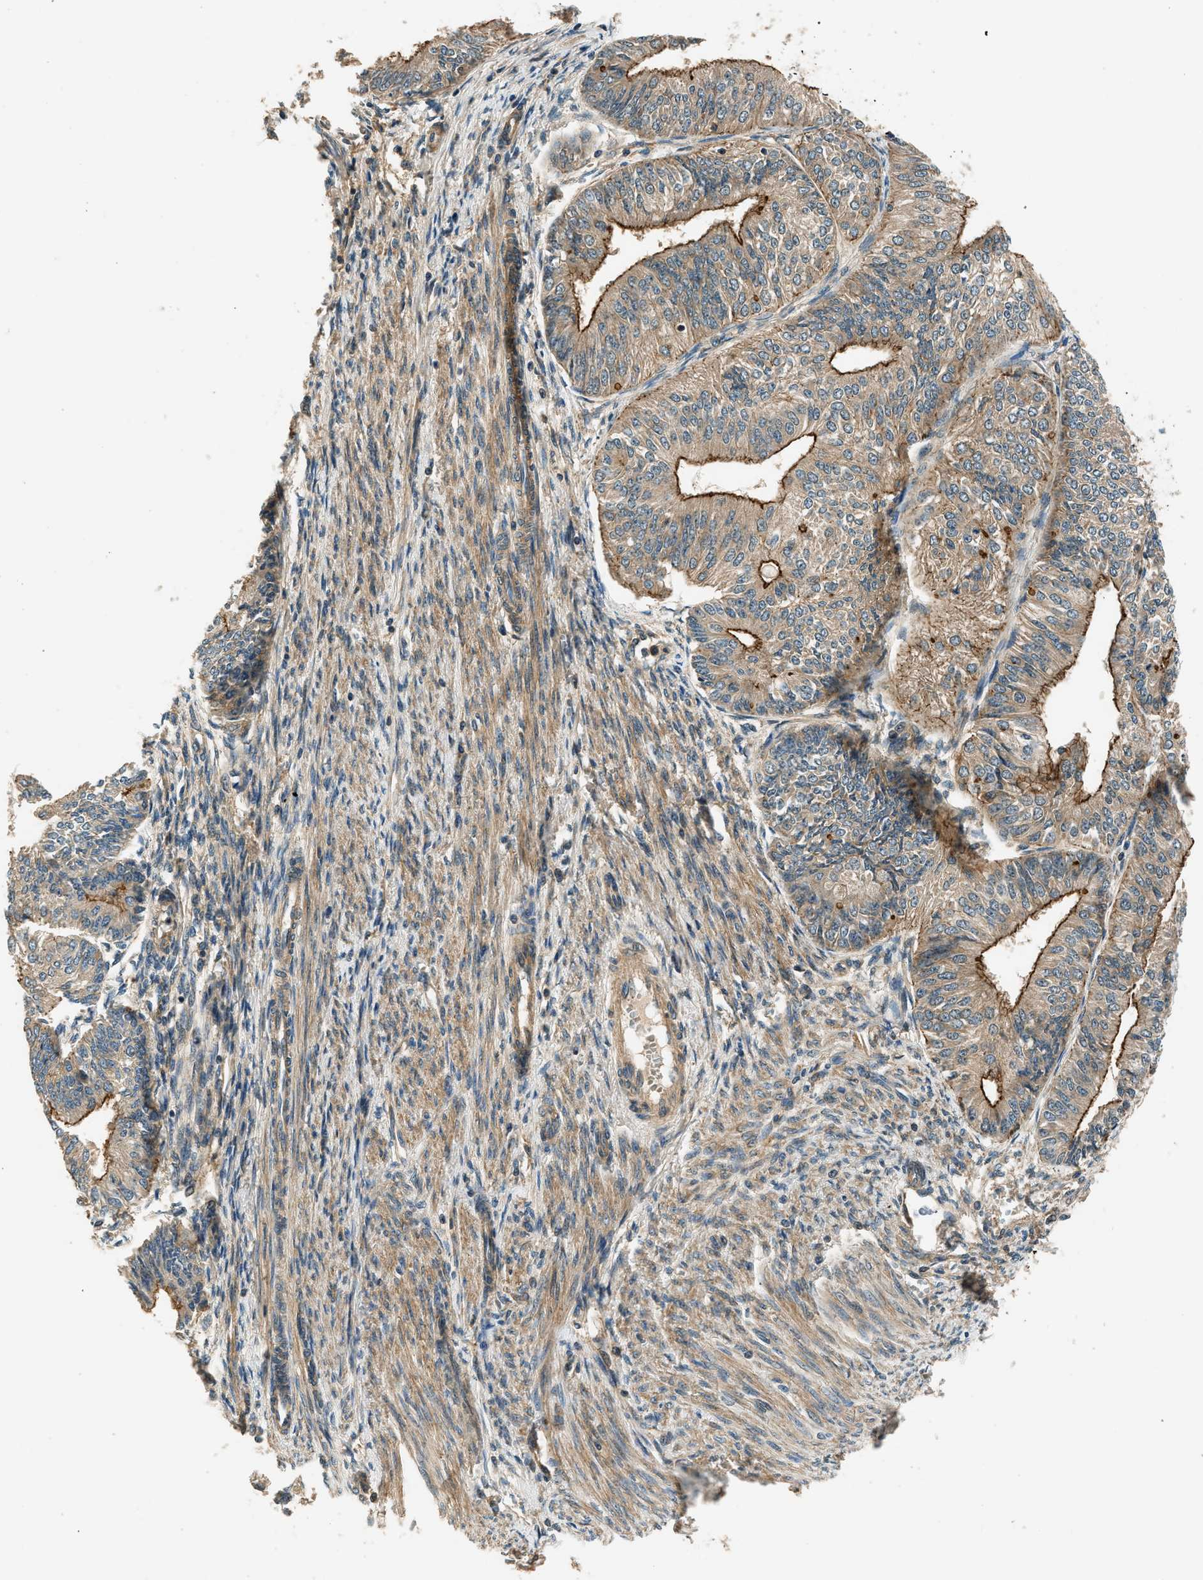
{"staining": {"intensity": "strong", "quantity": "25%-75%", "location": "cytoplasmic/membranous"}, "tissue": "endometrial cancer", "cell_type": "Tumor cells", "image_type": "cancer", "snomed": [{"axis": "morphology", "description": "Adenocarcinoma, NOS"}, {"axis": "topography", "description": "Endometrium"}], "caption": "Immunohistochemistry staining of endometrial cancer, which reveals high levels of strong cytoplasmic/membranous staining in about 25%-75% of tumor cells indicating strong cytoplasmic/membranous protein expression. The staining was performed using DAB (brown) for protein detection and nuclei were counterstained in hematoxylin (blue).", "gene": "ARHGEF11", "patient": {"sex": "female", "age": 58}}